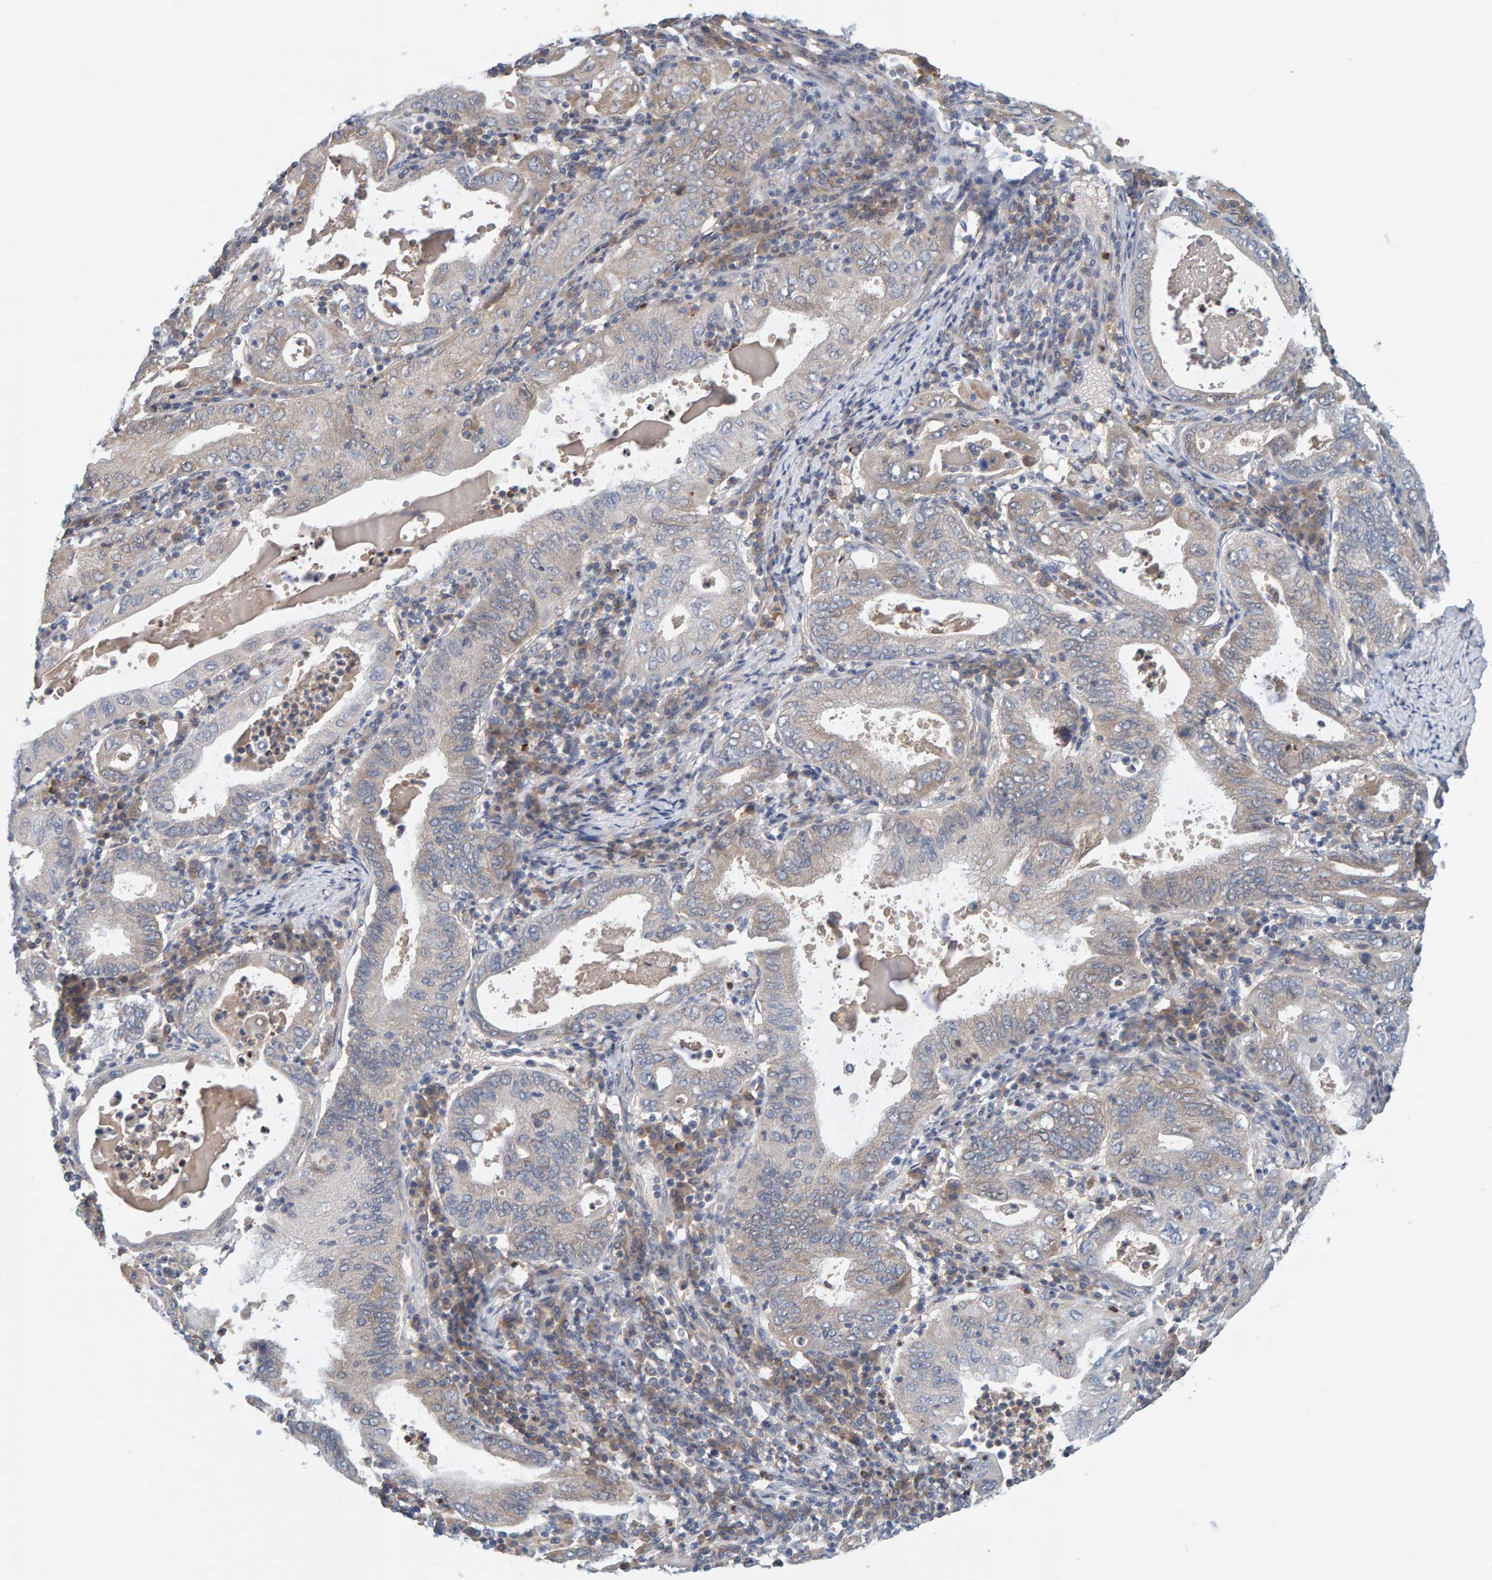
{"staining": {"intensity": "weak", "quantity": "<25%", "location": "cytoplasmic/membranous"}, "tissue": "stomach cancer", "cell_type": "Tumor cells", "image_type": "cancer", "snomed": [{"axis": "morphology", "description": "Normal tissue, NOS"}, {"axis": "morphology", "description": "Adenocarcinoma, NOS"}, {"axis": "topography", "description": "Esophagus"}, {"axis": "topography", "description": "Stomach, upper"}, {"axis": "topography", "description": "Peripheral nerve tissue"}], "caption": "This is a photomicrograph of IHC staining of stomach cancer (adenocarcinoma), which shows no positivity in tumor cells. (DAB (3,3'-diaminobenzidine) immunohistochemistry visualized using brightfield microscopy, high magnification).", "gene": "TATDN1", "patient": {"sex": "male", "age": 62}}